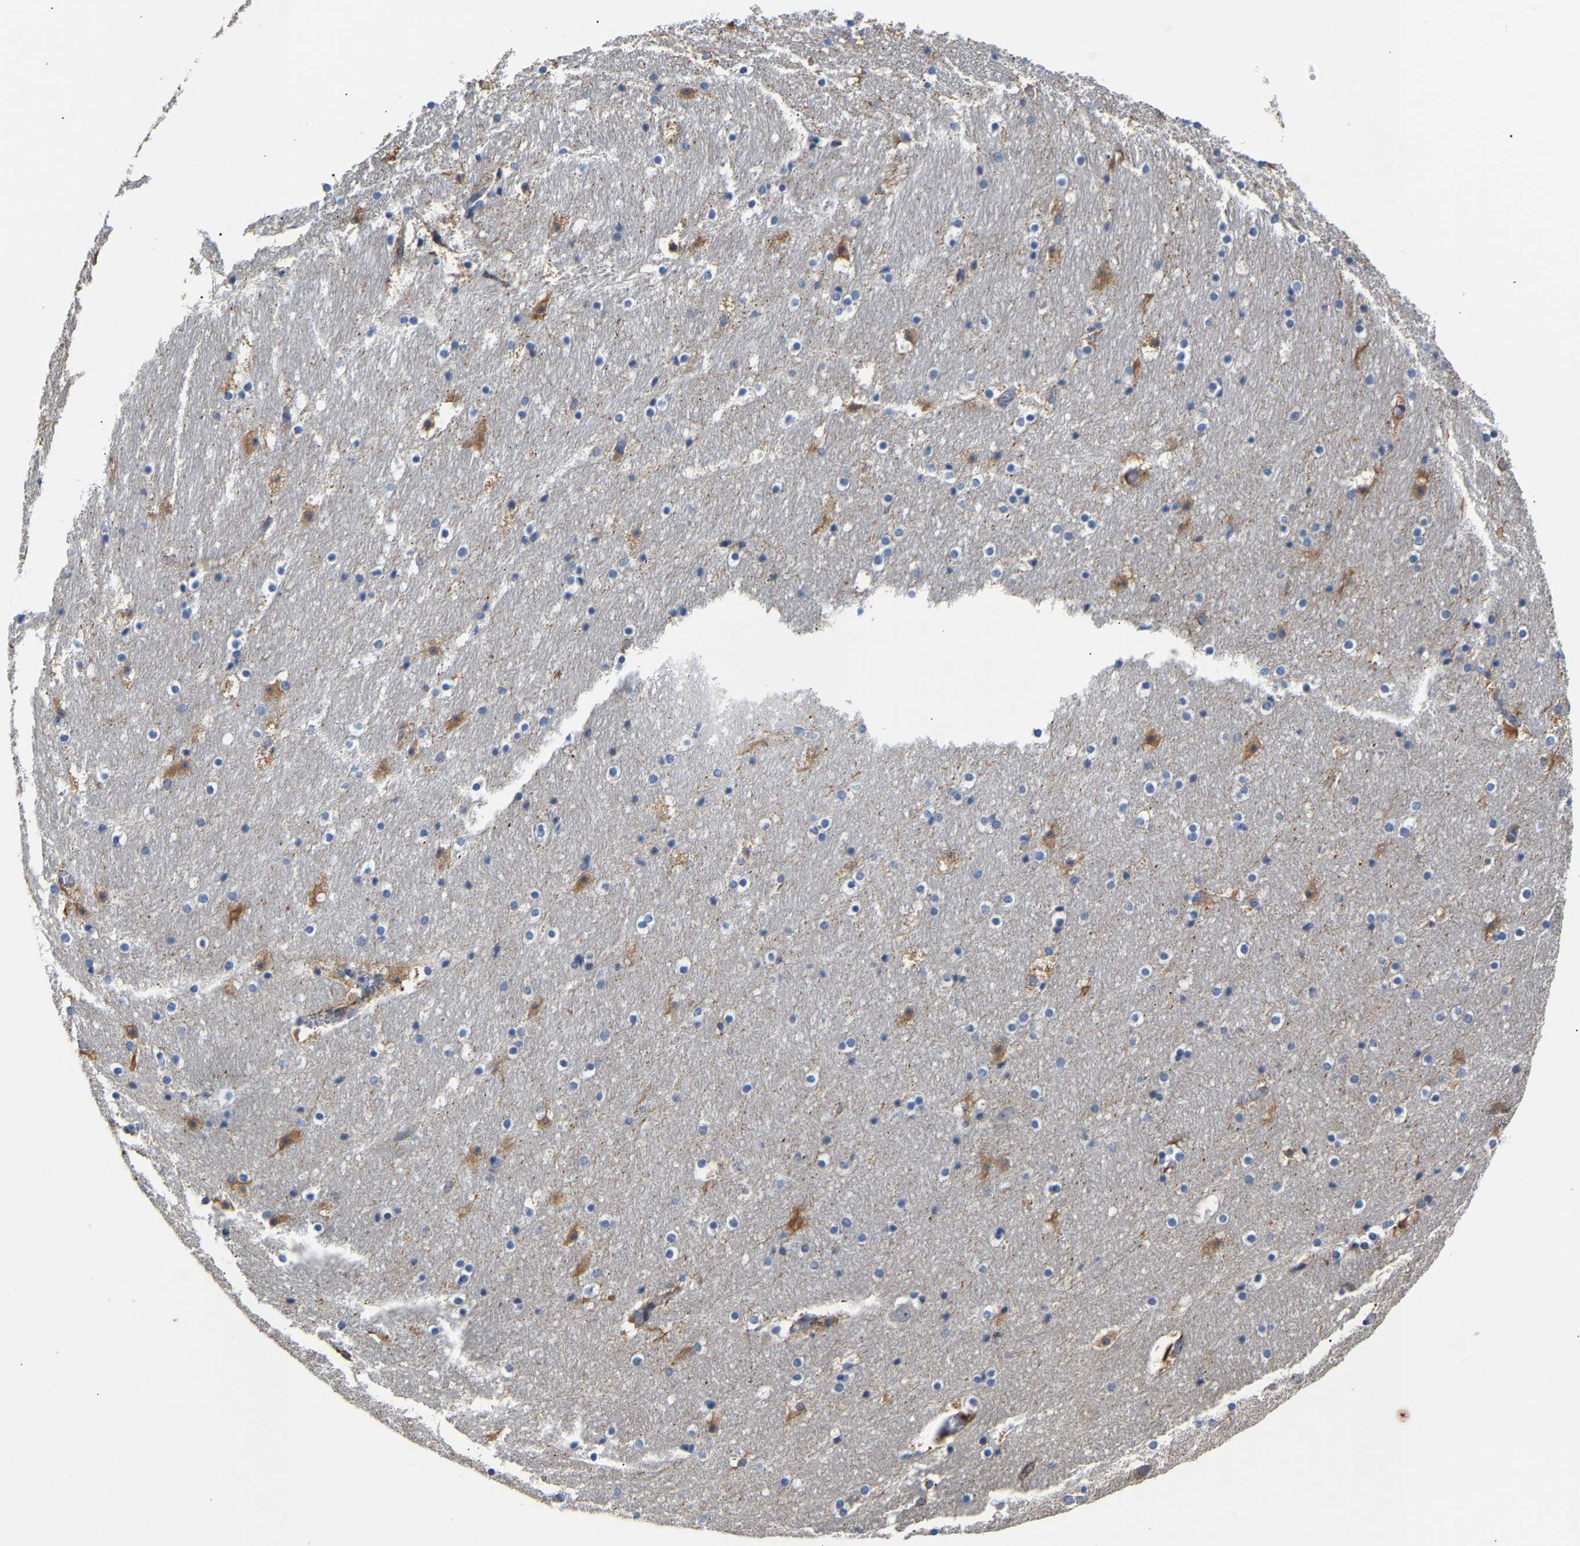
{"staining": {"intensity": "moderate", "quantity": "<25%", "location": "cytoplasmic/membranous"}, "tissue": "hippocampus", "cell_type": "Glial cells", "image_type": "normal", "snomed": [{"axis": "morphology", "description": "Normal tissue, NOS"}, {"axis": "topography", "description": "Hippocampus"}], "caption": "Immunohistochemistry (IHC) image of normal hippocampus: human hippocampus stained using immunohistochemistry demonstrates low levels of moderate protein expression localized specifically in the cytoplasmic/membranous of glial cells, appearing as a cytoplasmic/membranous brown color.", "gene": "CCDC171", "patient": {"sex": "male", "age": 45}}